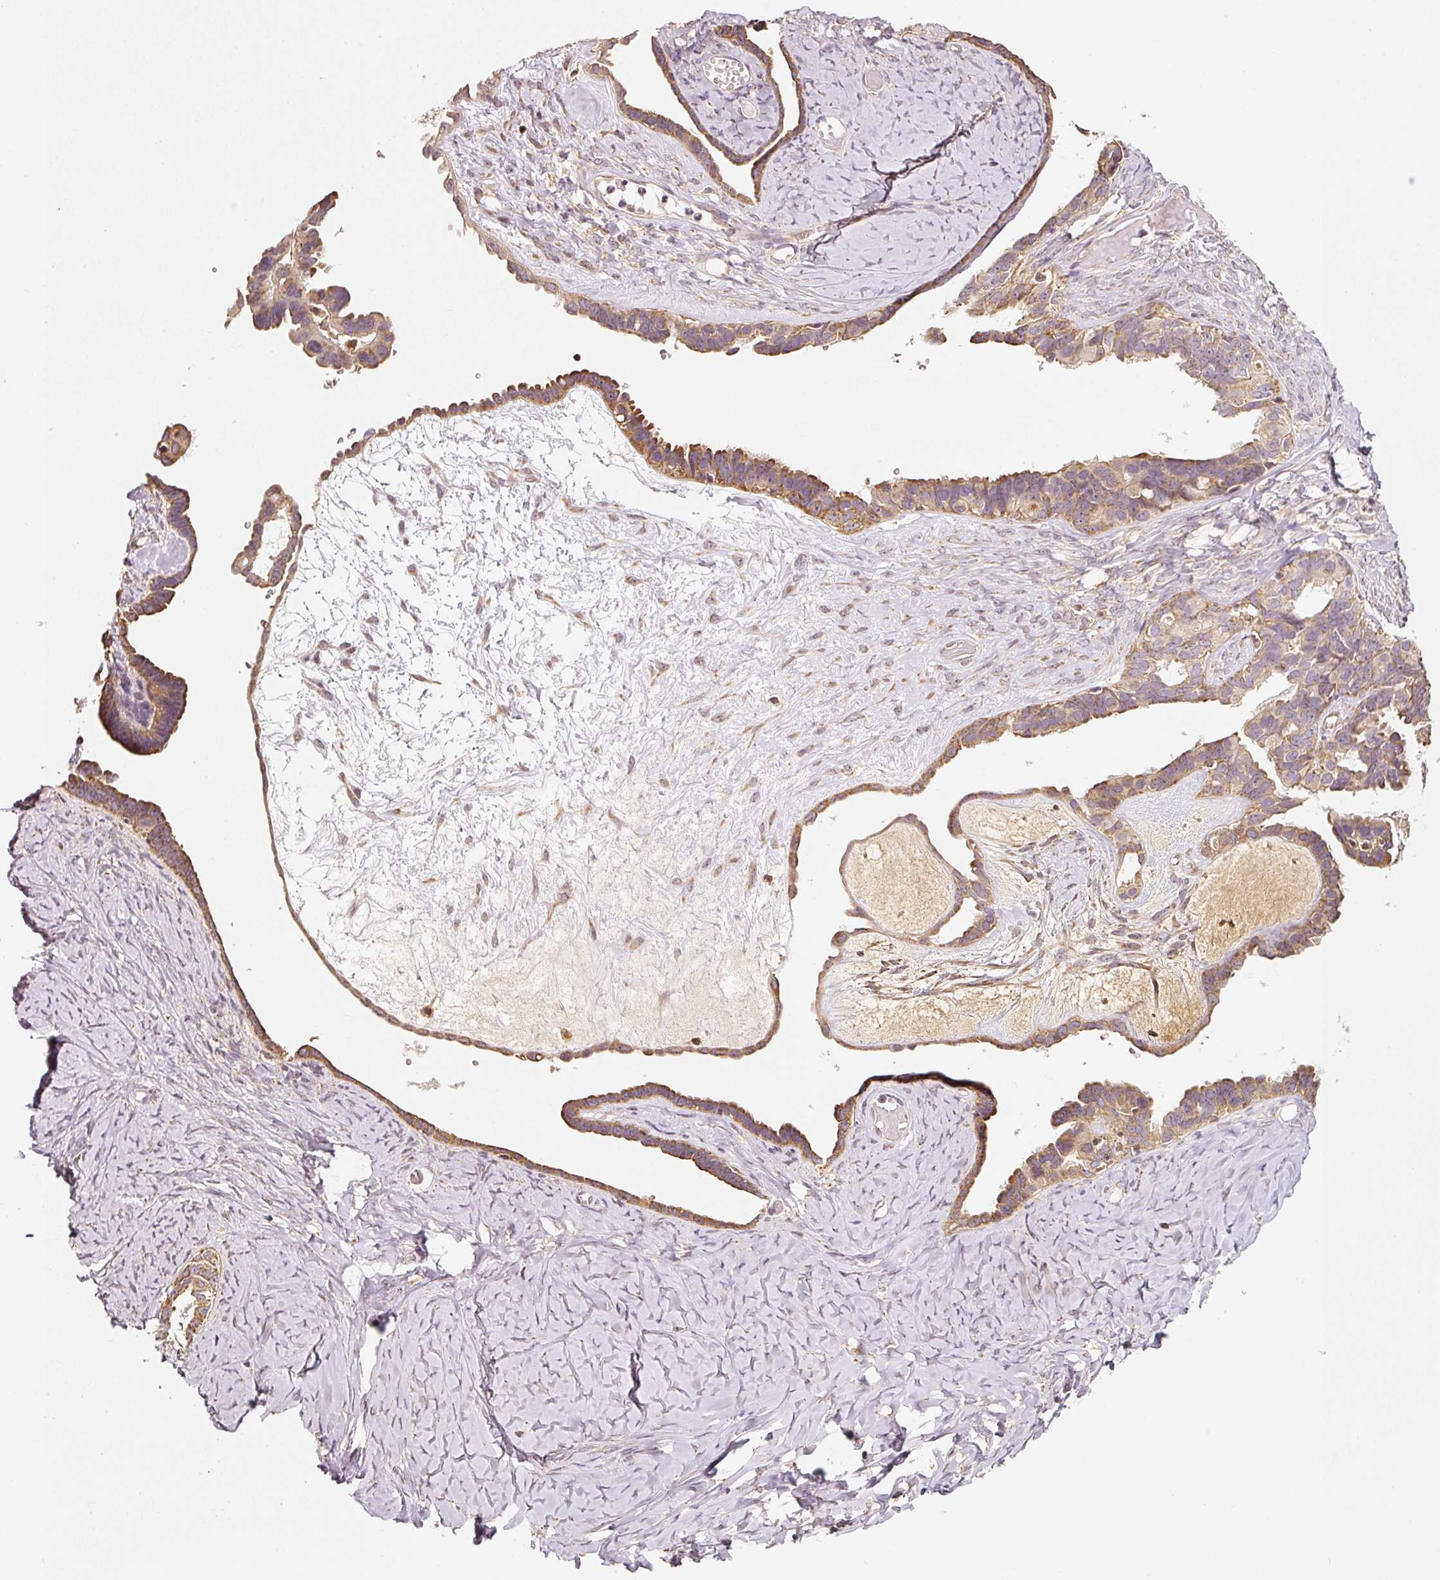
{"staining": {"intensity": "moderate", "quantity": ">75%", "location": "cytoplasmic/membranous"}, "tissue": "ovarian cancer", "cell_type": "Tumor cells", "image_type": "cancer", "snomed": [{"axis": "morphology", "description": "Cystadenocarcinoma, serous, NOS"}, {"axis": "topography", "description": "Ovary"}], "caption": "Immunohistochemical staining of human serous cystadenocarcinoma (ovarian) exhibits medium levels of moderate cytoplasmic/membranous protein expression in approximately >75% of tumor cells.", "gene": "RAB35", "patient": {"sex": "female", "age": 69}}